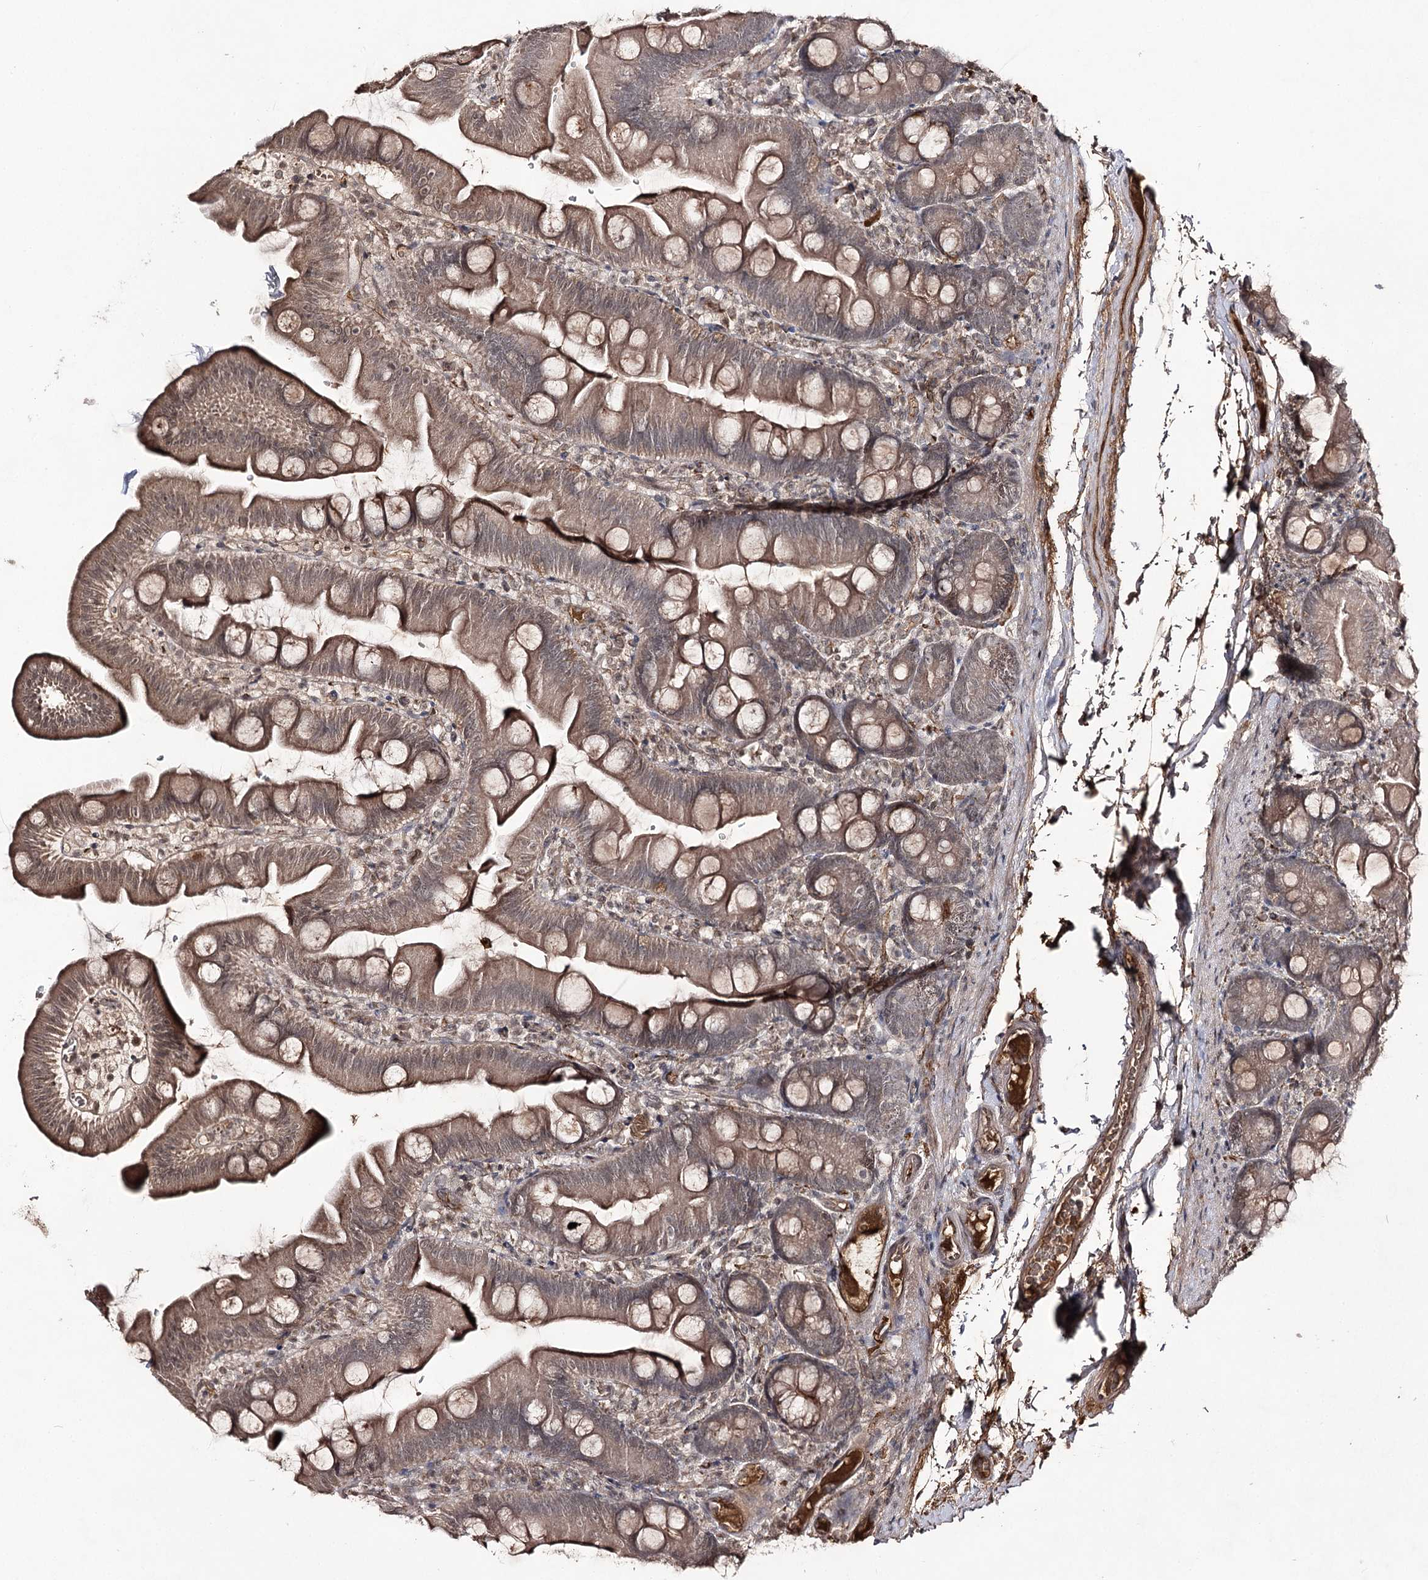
{"staining": {"intensity": "moderate", "quantity": ">75%", "location": "cytoplasmic/membranous"}, "tissue": "small intestine", "cell_type": "Glandular cells", "image_type": "normal", "snomed": [{"axis": "morphology", "description": "Normal tissue, NOS"}, {"axis": "topography", "description": "Small intestine"}], "caption": "IHC micrograph of benign small intestine stained for a protein (brown), which exhibits medium levels of moderate cytoplasmic/membranous positivity in about >75% of glandular cells.", "gene": "SYNGR3", "patient": {"sex": "female", "age": 68}}